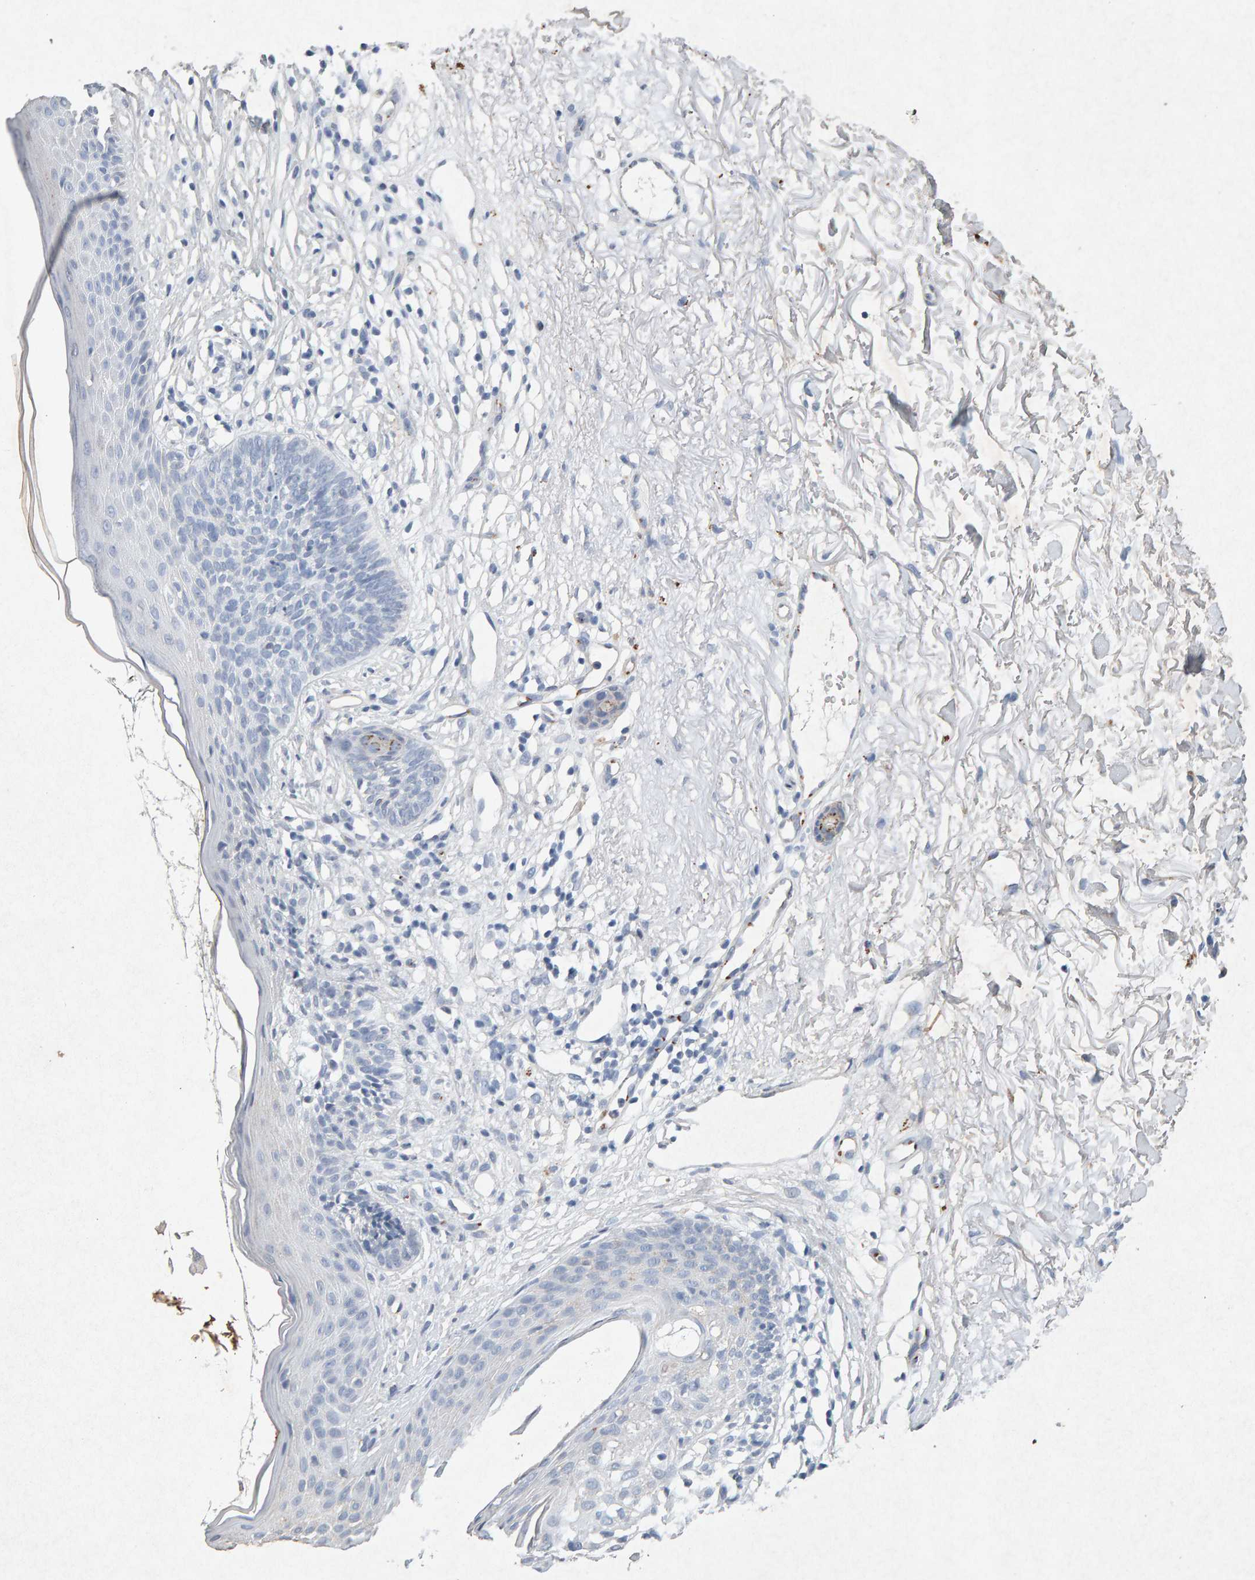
{"staining": {"intensity": "negative", "quantity": "none", "location": "none"}, "tissue": "skin cancer", "cell_type": "Tumor cells", "image_type": "cancer", "snomed": [{"axis": "morphology", "description": "Basal cell carcinoma"}, {"axis": "topography", "description": "Skin"}], "caption": "Immunohistochemical staining of basal cell carcinoma (skin) reveals no significant positivity in tumor cells.", "gene": "PTPRM", "patient": {"sex": "female", "age": 70}}